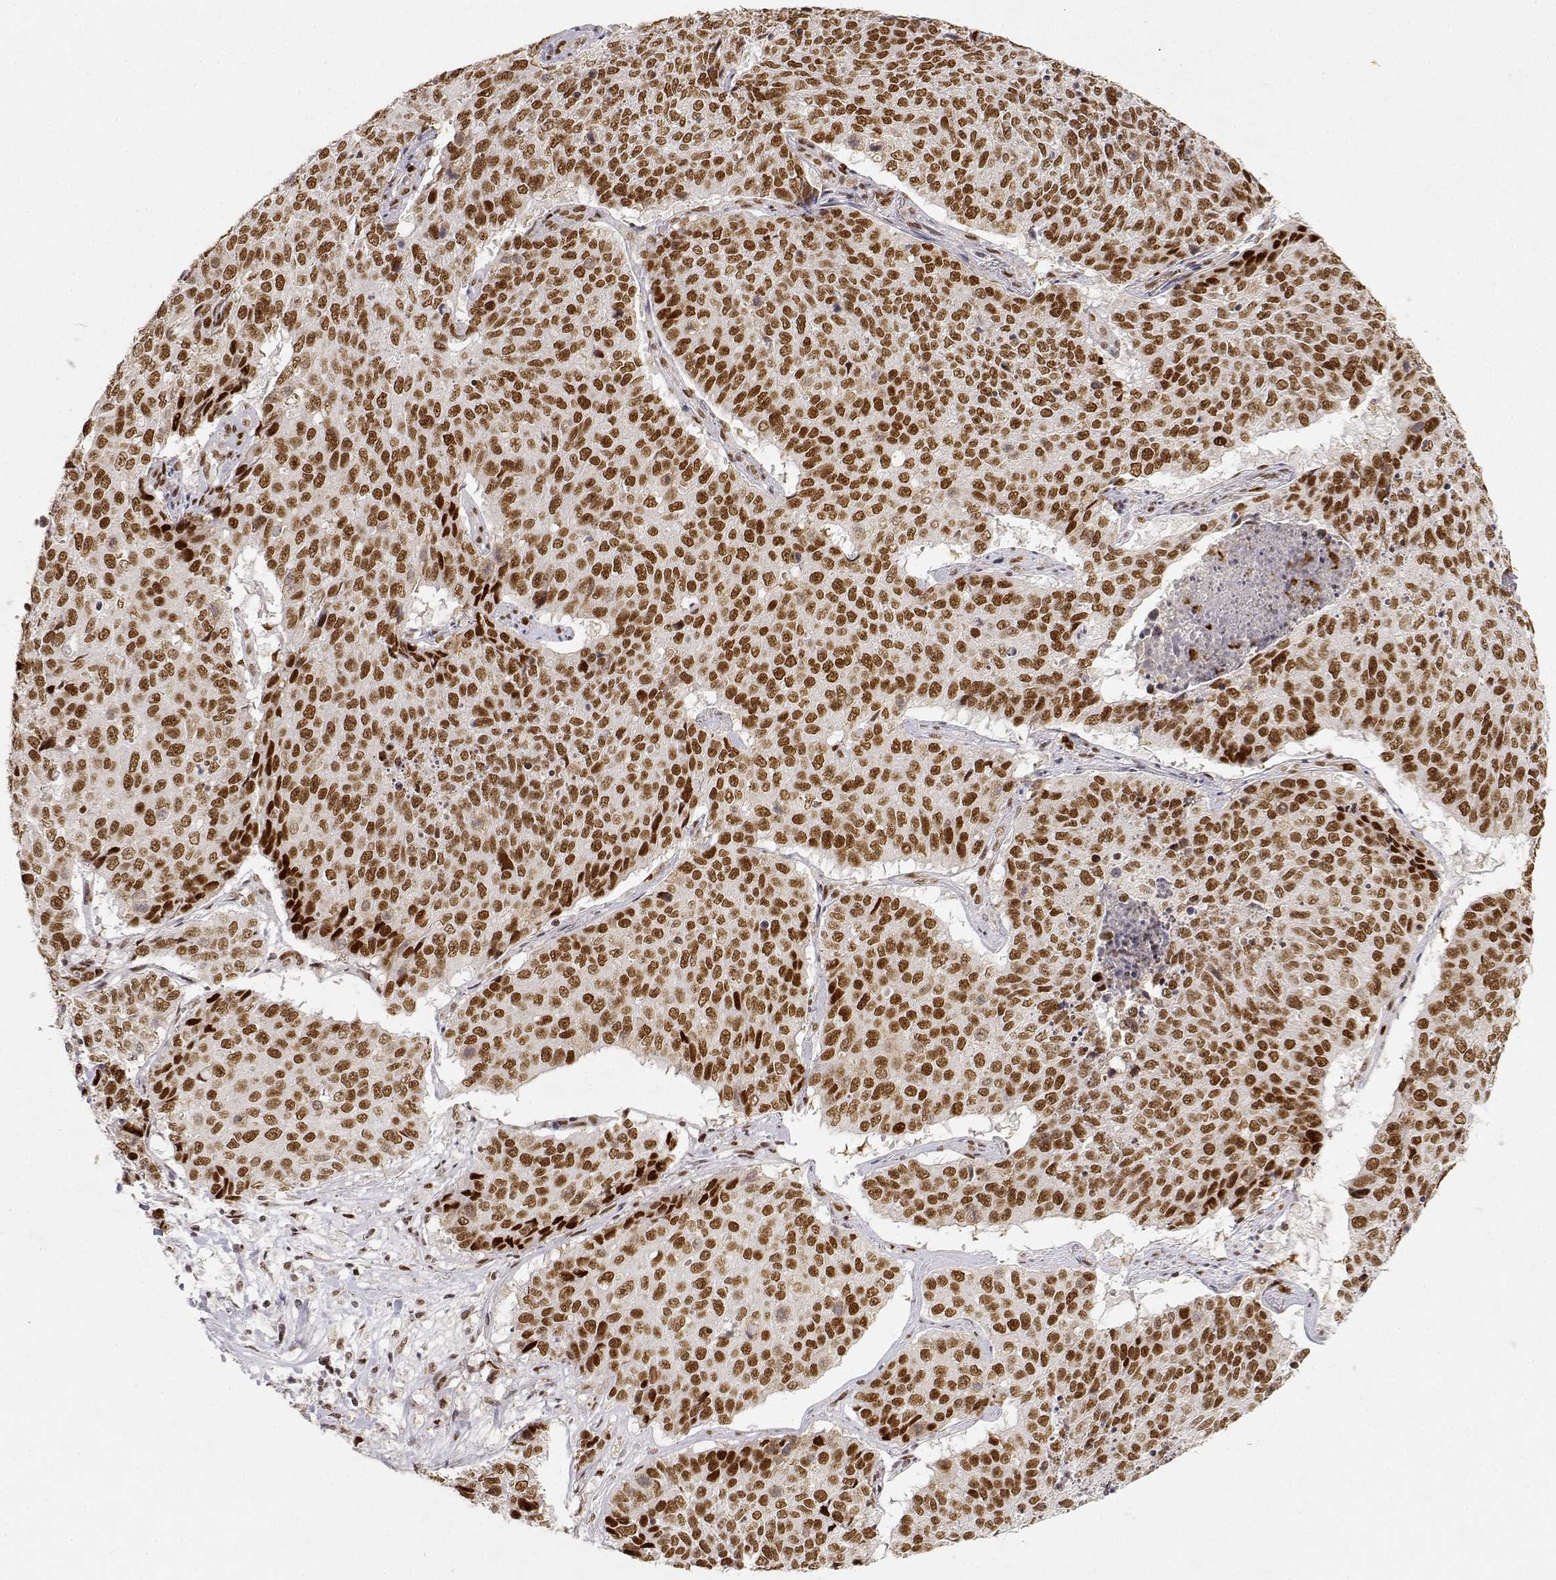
{"staining": {"intensity": "strong", "quantity": ">75%", "location": "nuclear"}, "tissue": "lung cancer", "cell_type": "Tumor cells", "image_type": "cancer", "snomed": [{"axis": "morphology", "description": "Normal tissue, NOS"}, {"axis": "morphology", "description": "Squamous cell carcinoma, NOS"}, {"axis": "topography", "description": "Bronchus"}, {"axis": "topography", "description": "Lung"}], "caption": "Human lung cancer (squamous cell carcinoma) stained for a protein (brown) displays strong nuclear positive expression in approximately >75% of tumor cells.", "gene": "RSF1", "patient": {"sex": "male", "age": 64}}